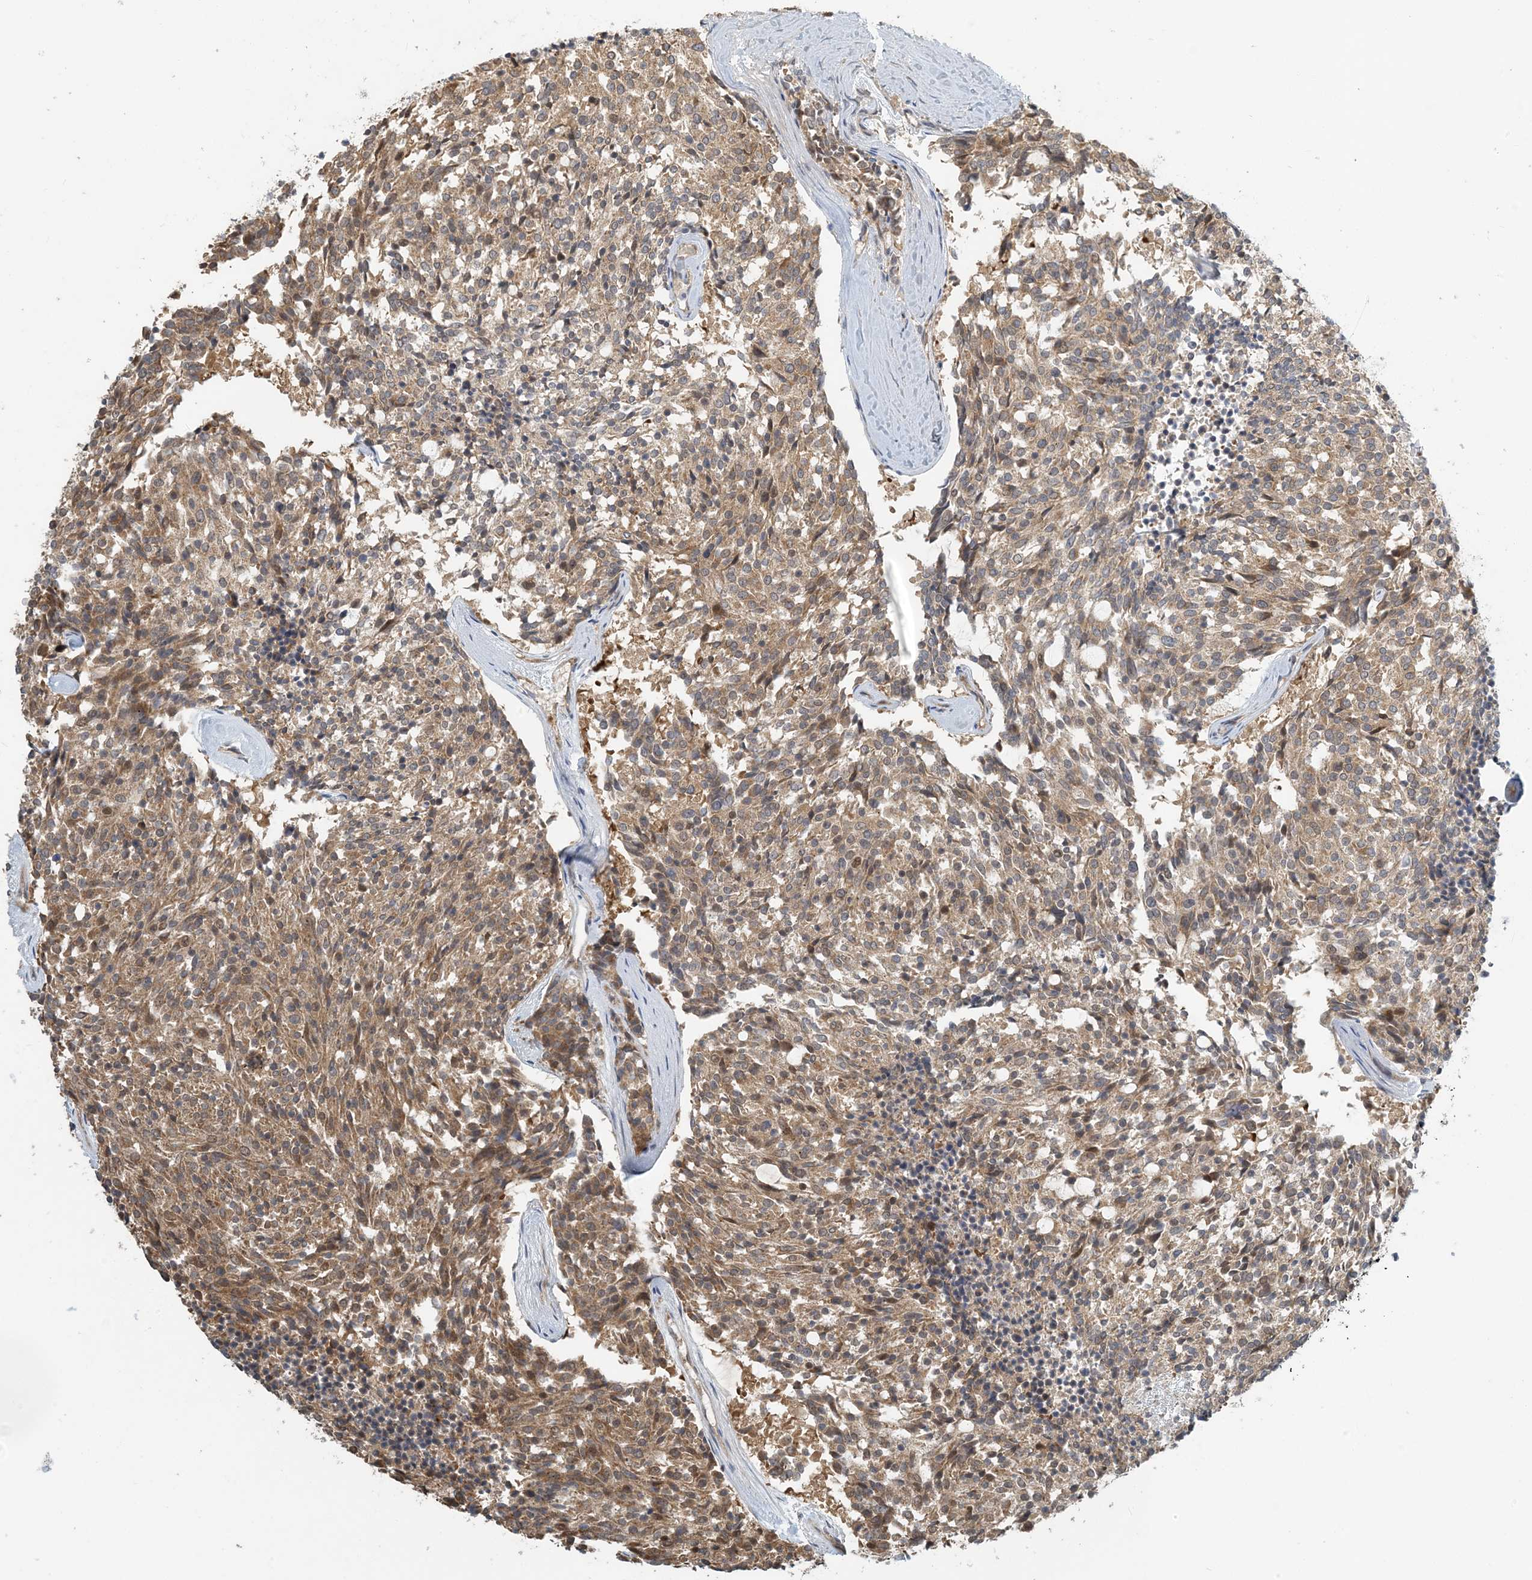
{"staining": {"intensity": "moderate", "quantity": ">75%", "location": "cytoplasmic/membranous"}, "tissue": "carcinoid", "cell_type": "Tumor cells", "image_type": "cancer", "snomed": [{"axis": "morphology", "description": "Carcinoid, malignant, NOS"}, {"axis": "topography", "description": "Pancreas"}], "caption": "Carcinoid stained for a protein shows moderate cytoplasmic/membranous positivity in tumor cells. (DAB (3,3'-diaminobenzidine) IHC, brown staining for protein, blue staining for nuclei).", "gene": "ZBTB3", "patient": {"sex": "female", "age": 54}}